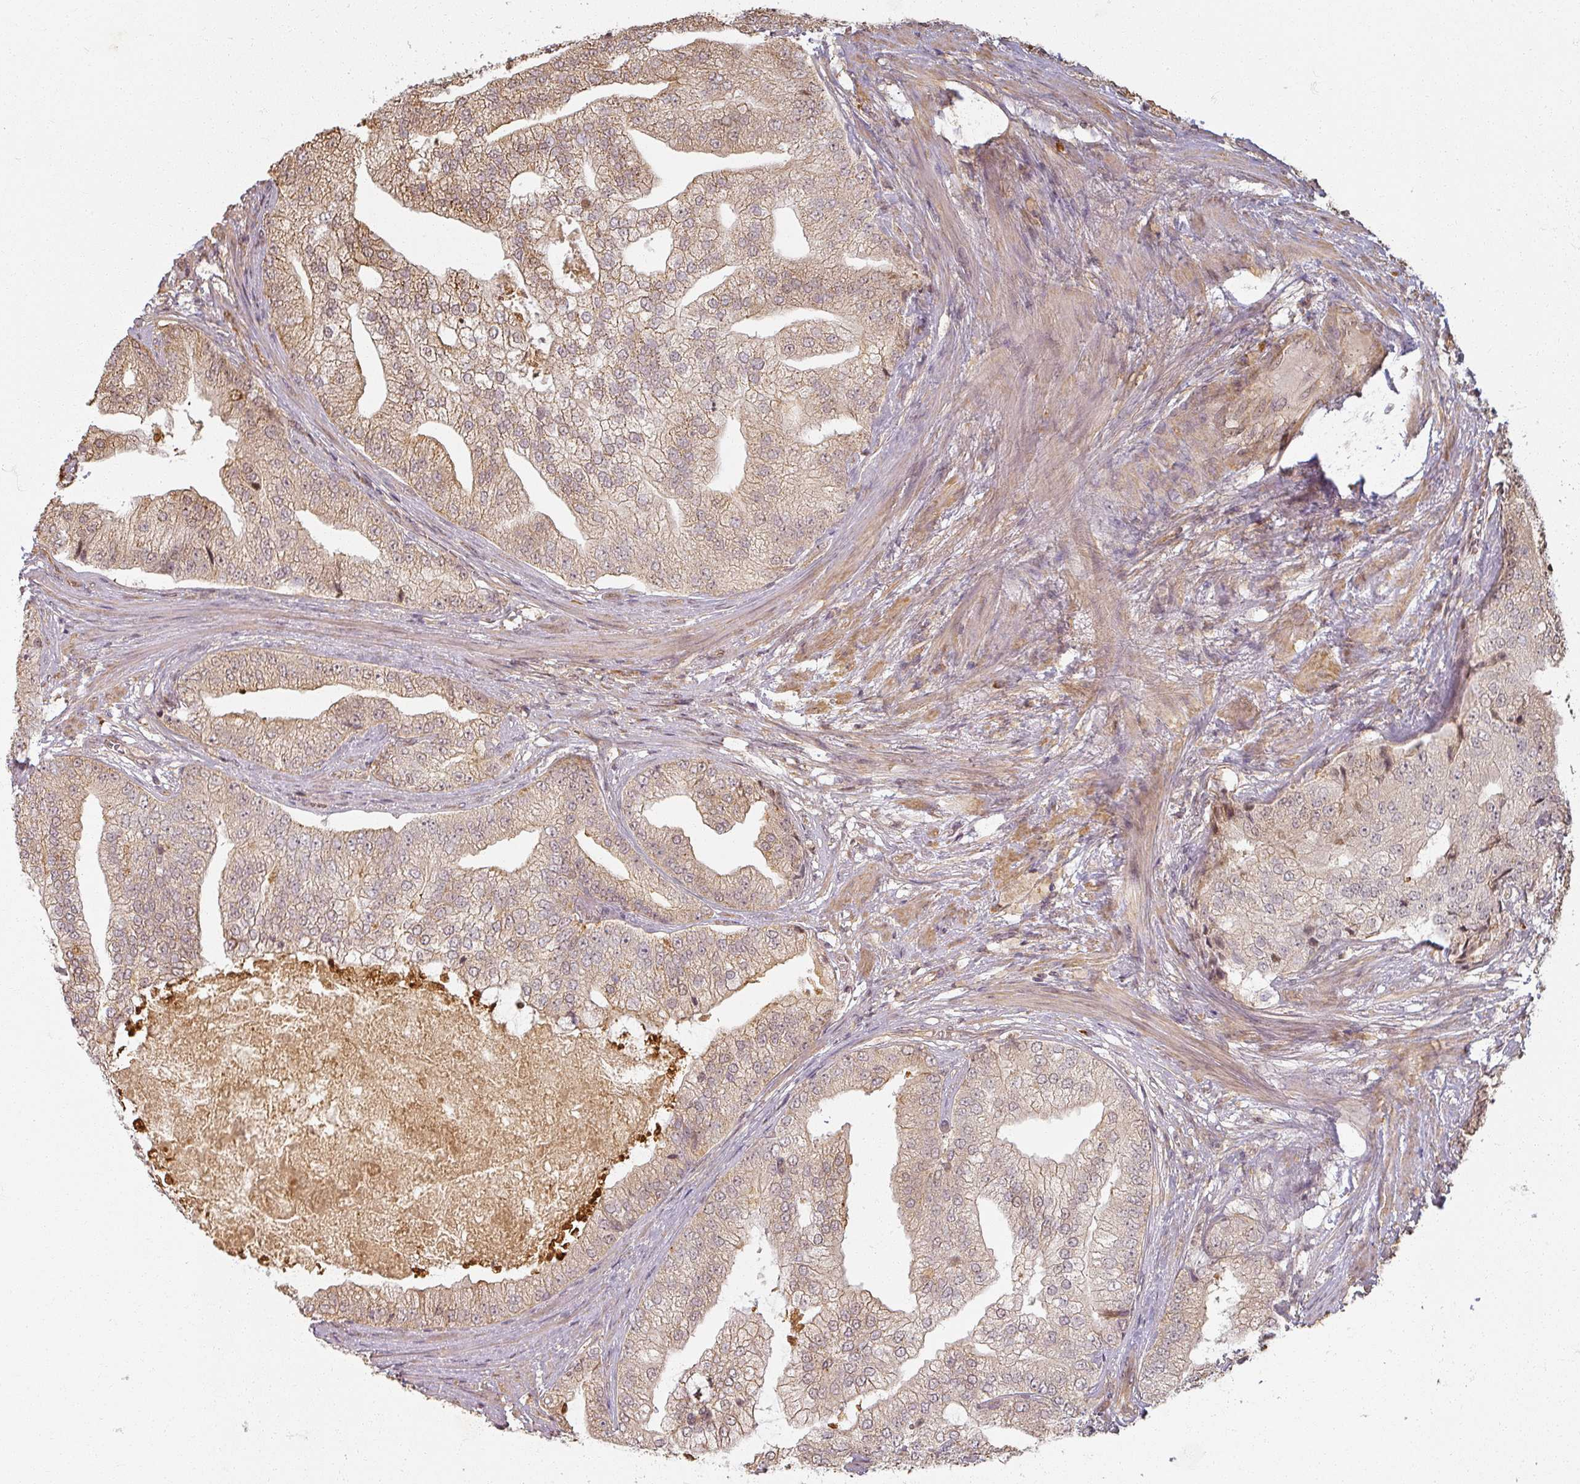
{"staining": {"intensity": "weak", "quantity": ">75%", "location": "cytoplasmic/membranous,nuclear"}, "tissue": "prostate cancer", "cell_type": "Tumor cells", "image_type": "cancer", "snomed": [{"axis": "morphology", "description": "Adenocarcinoma, High grade"}, {"axis": "topography", "description": "Prostate"}], "caption": "Prostate cancer stained with a protein marker demonstrates weak staining in tumor cells.", "gene": "MED19", "patient": {"sex": "male", "age": 70}}